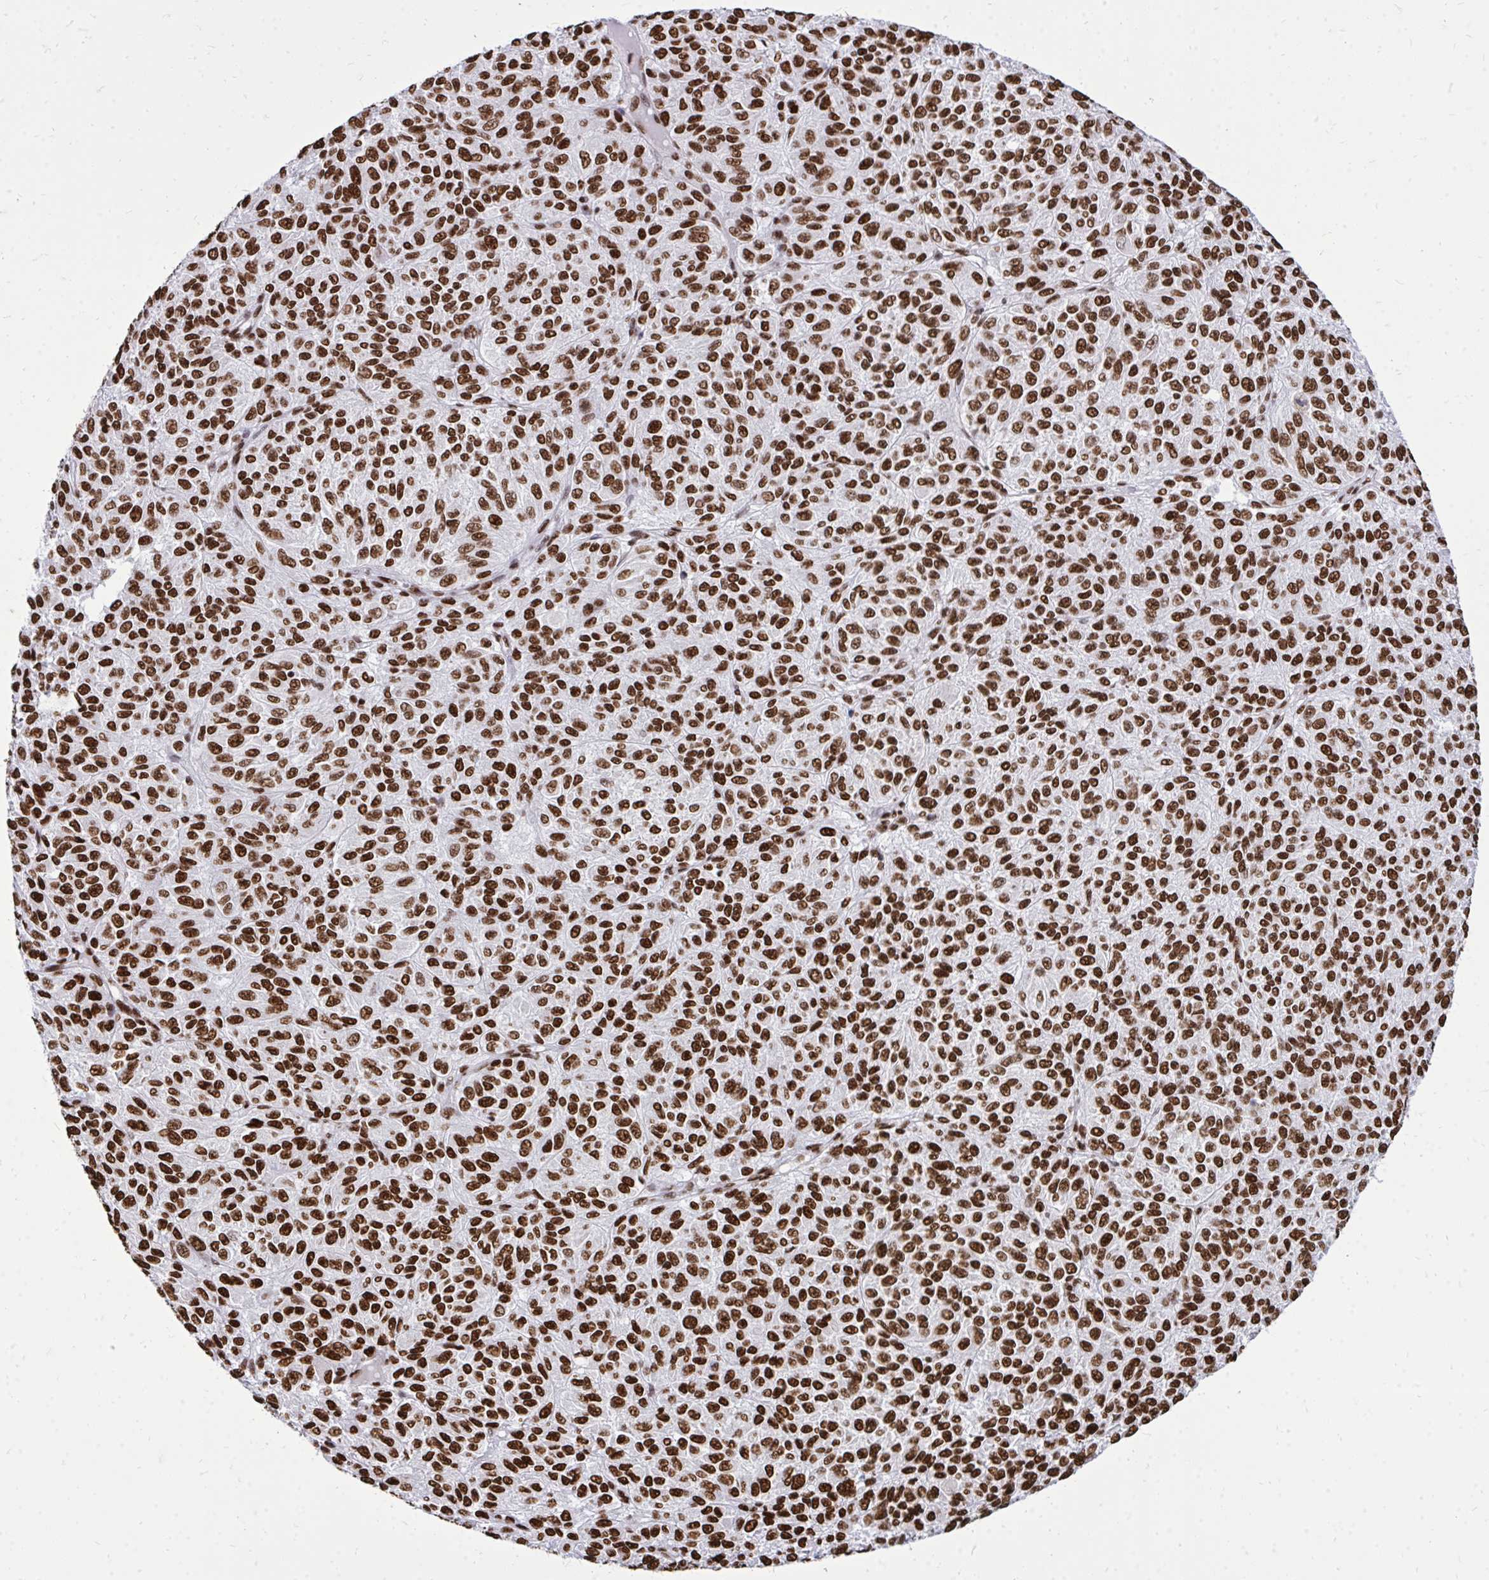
{"staining": {"intensity": "strong", "quantity": ">75%", "location": "nuclear"}, "tissue": "melanoma", "cell_type": "Tumor cells", "image_type": "cancer", "snomed": [{"axis": "morphology", "description": "Malignant melanoma, Metastatic site"}, {"axis": "topography", "description": "Brain"}], "caption": "Melanoma stained for a protein exhibits strong nuclear positivity in tumor cells.", "gene": "TBL1Y", "patient": {"sex": "female", "age": 56}}